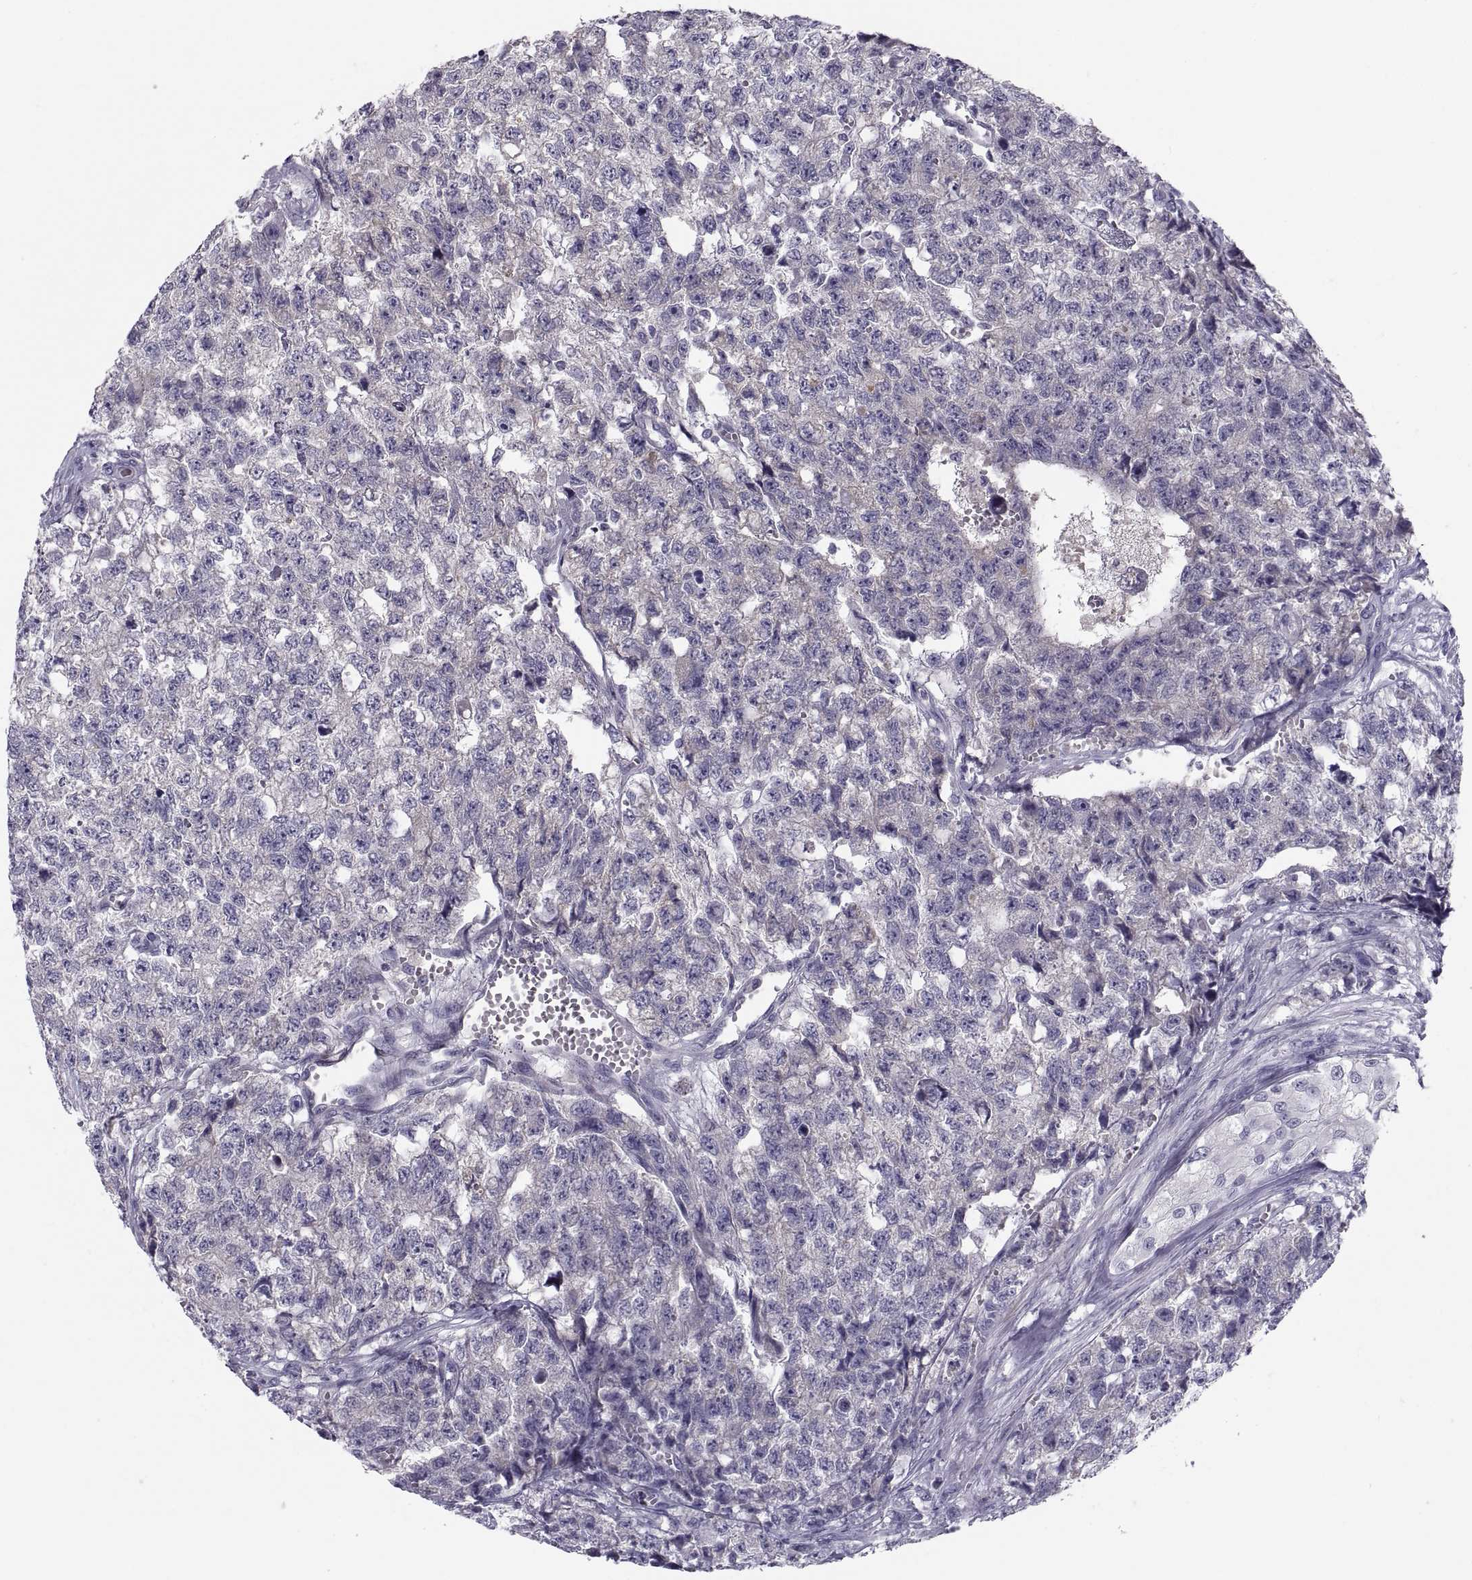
{"staining": {"intensity": "negative", "quantity": "none", "location": "none"}, "tissue": "testis cancer", "cell_type": "Tumor cells", "image_type": "cancer", "snomed": [{"axis": "morphology", "description": "Seminoma, NOS"}, {"axis": "morphology", "description": "Carcinoma, Embryonal, NOS"}, {"axis": "topography", "description": "Testis"}], "caption": "Photomicrograph shows no protein positivity in tumor cells of testis cancer (seminoma) tissue.", "gene": "PDZRN4", "patient": {"sex": "male", "age": 22}}